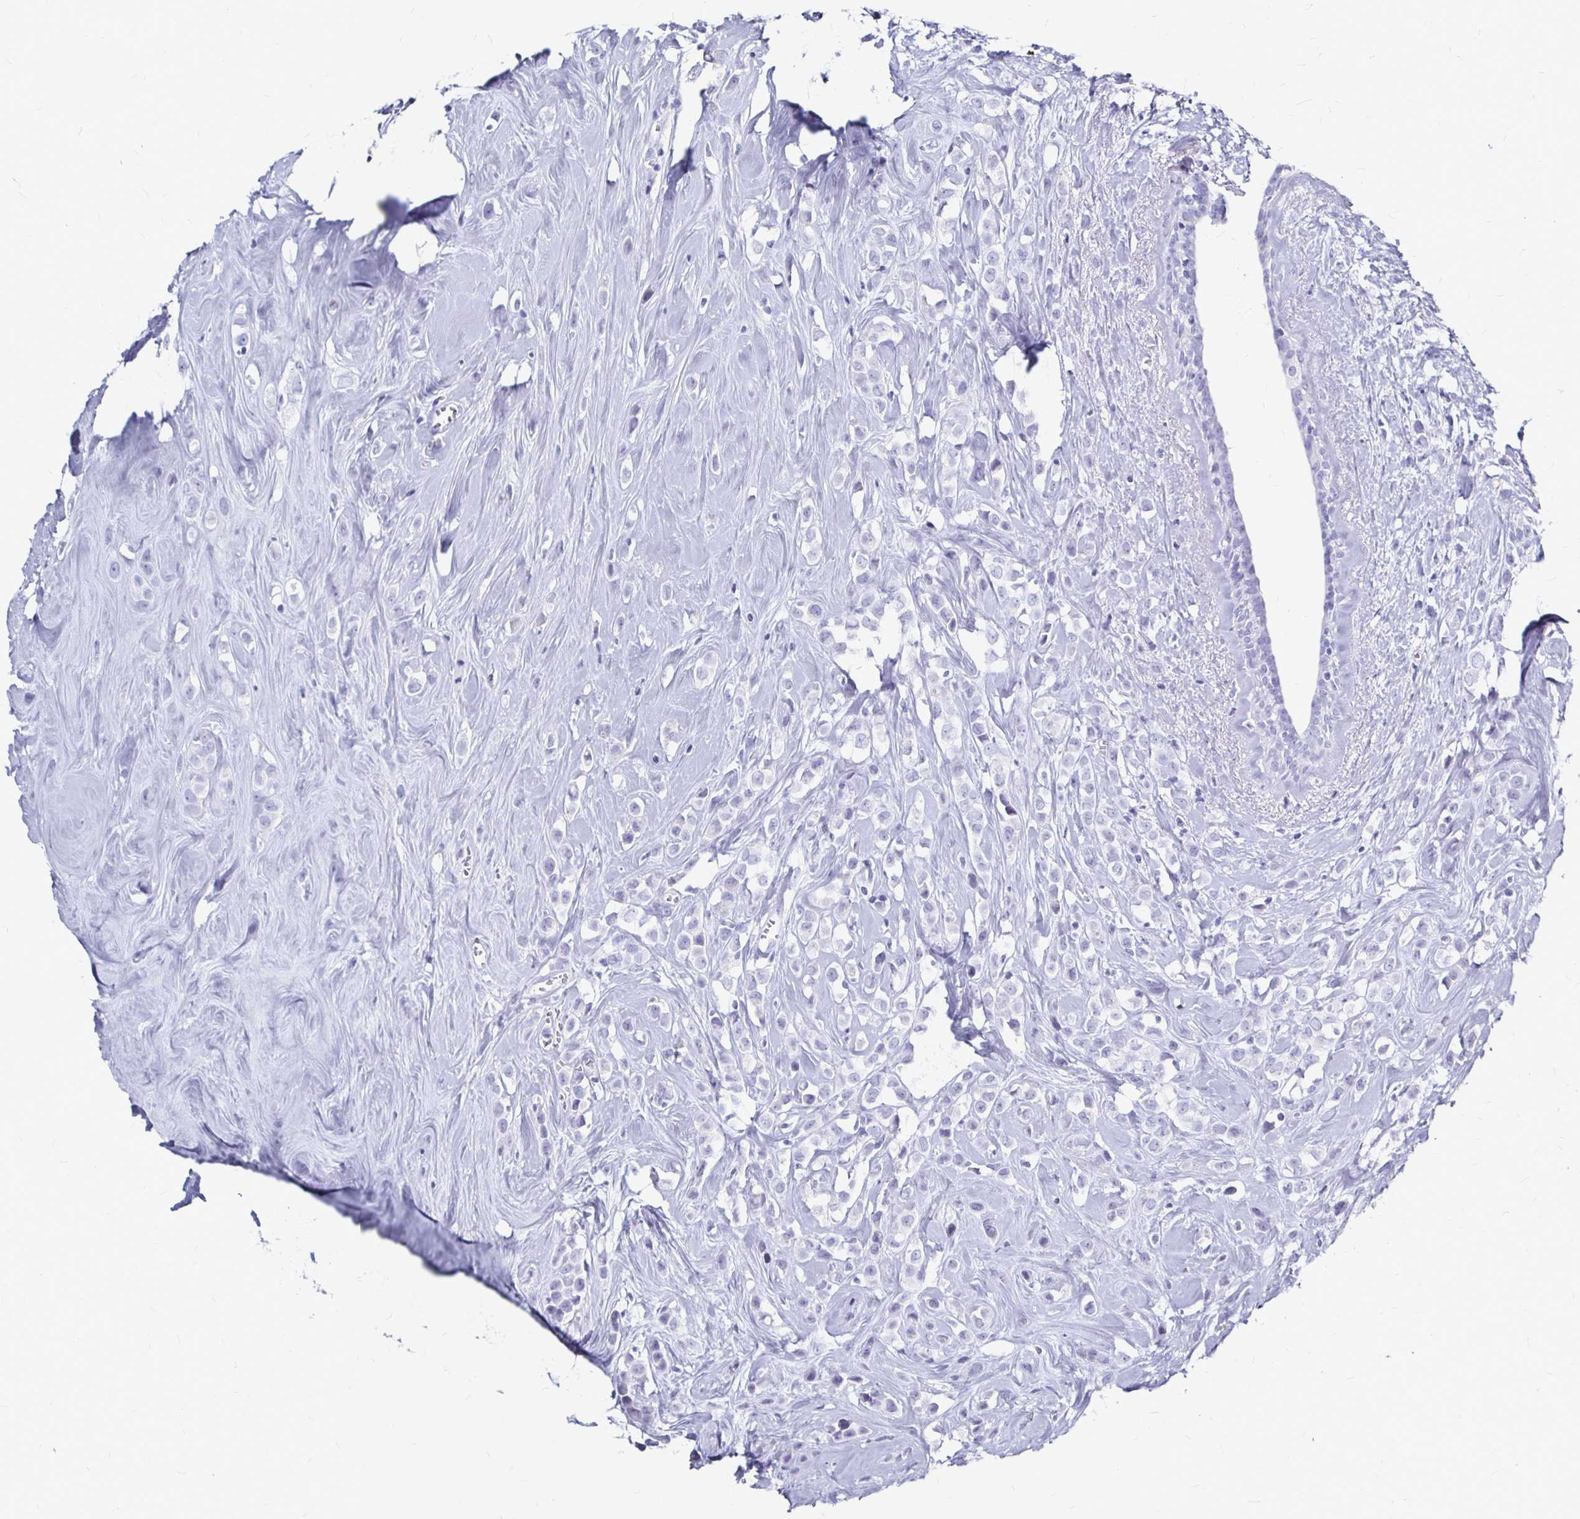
{"staining": {"intensity": "negative", "quantity": "none", "location": "none"}, "tissue": "breast cancer", "cell_type": "Tumor cells", "image_type": "cancer", "snomed": [{"axis": "morphology", "description": "Duct carcinoma"}, {"axis": "topography", "description": "Breast"}], "caption": "The histopathology image shows no significant expression in tumor cells of breast cancer.", "gene": "LUZP4", "patient": {"sex": "female", "age": 80}}